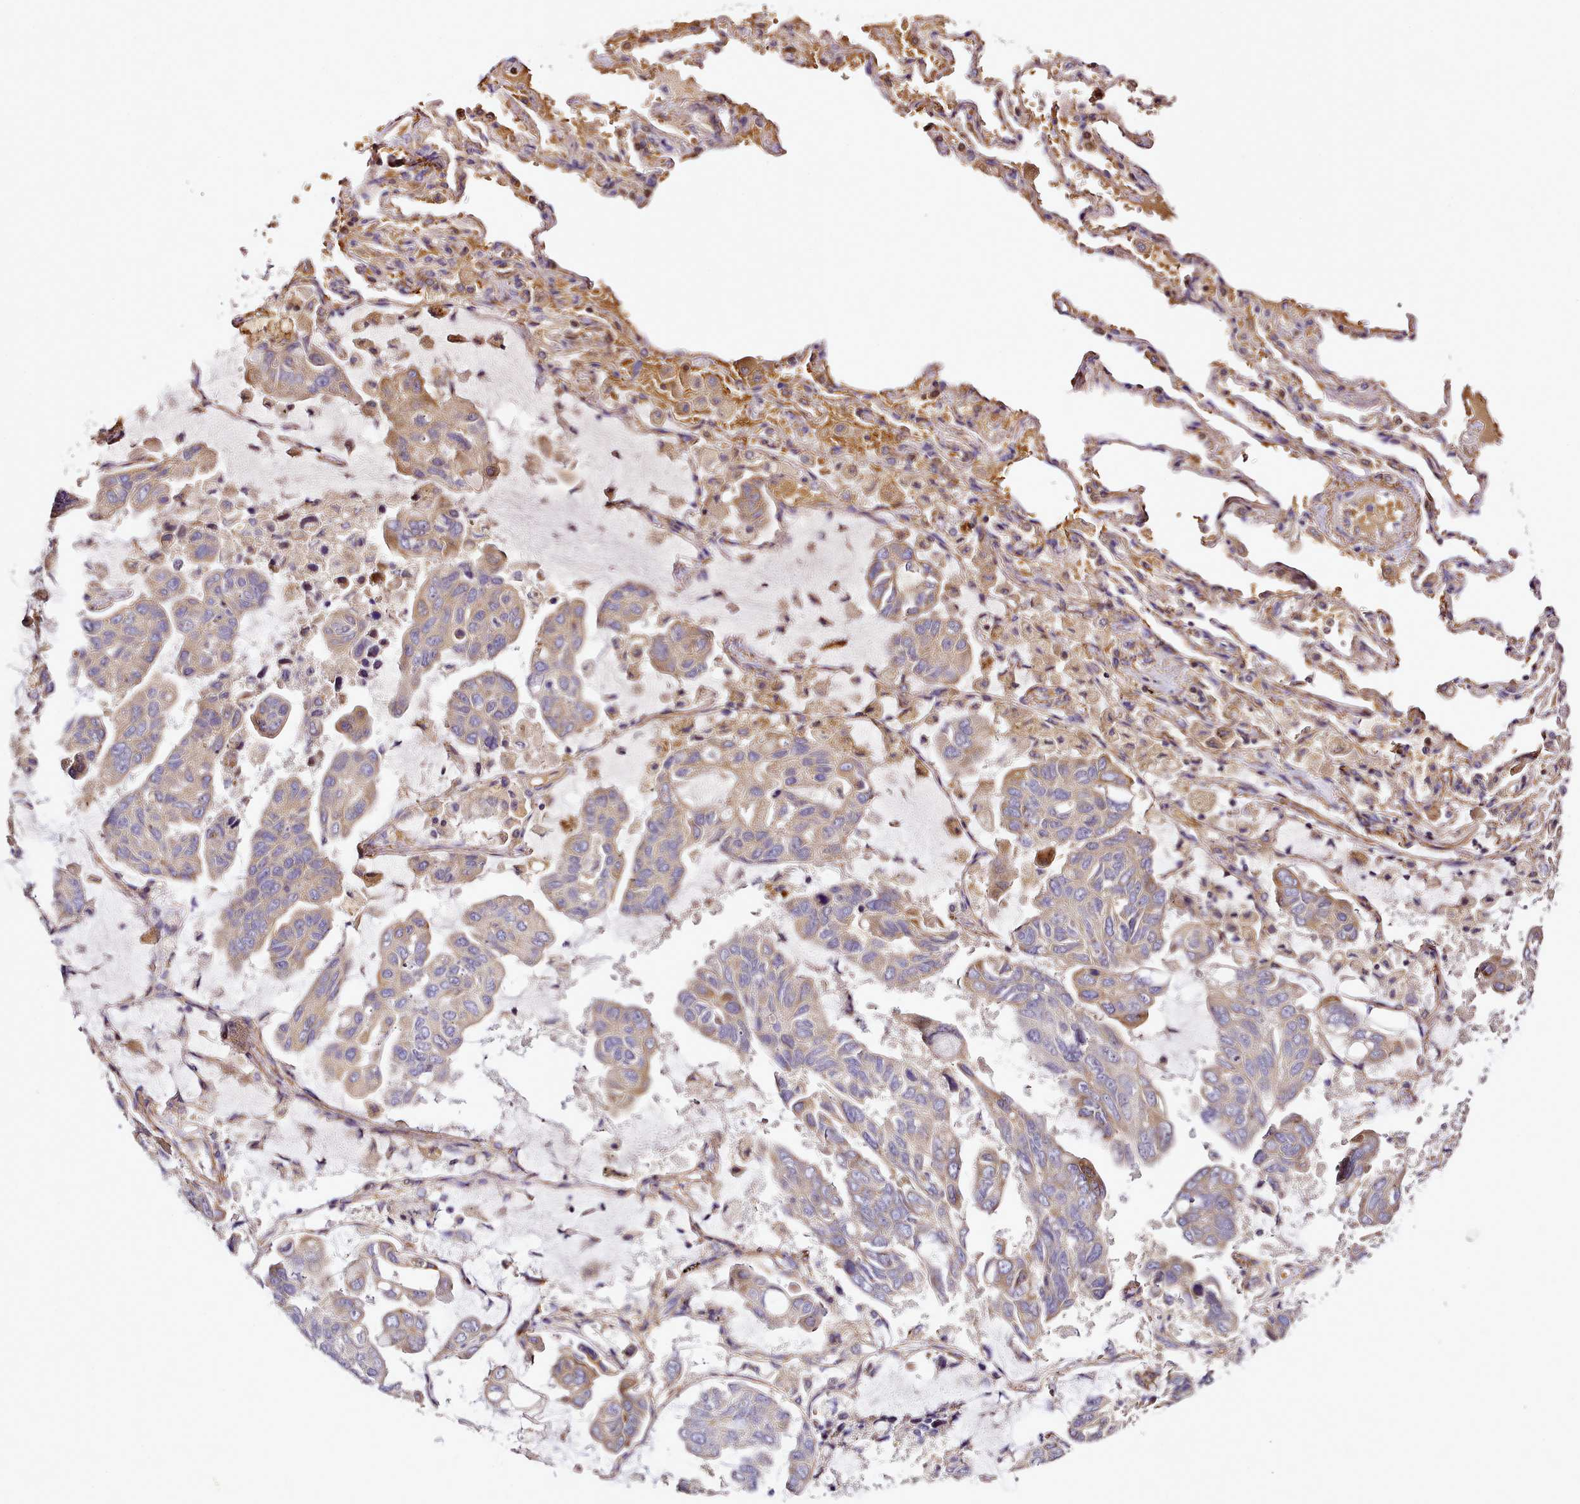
{"staining": {"intensity": "weak", "quantity": "<25%", "location": "cytoplasmic/membranous"}, "tissue": "lung cancer", "cell_type": "Tumor cells", "image_type": "cancer", "snomed": [{"axis": "morphology", "description": "Adenocarcinoma, NOS"}, {"axis": "topography", "description": "Lung"}], "caption": "DAB immunohistochemical staining of adenocarcinoma (lung) shows no significant staining in tumor cells. Brightfield microscopy of immunohistochemistry (IHC) stained with DAB (3,3'-diaminobenzidine) (brown) and hematoxylin (blue), captured at high magnification.", "gene": "NBPF1", "patient": {"sex": "male", "age": 64}}